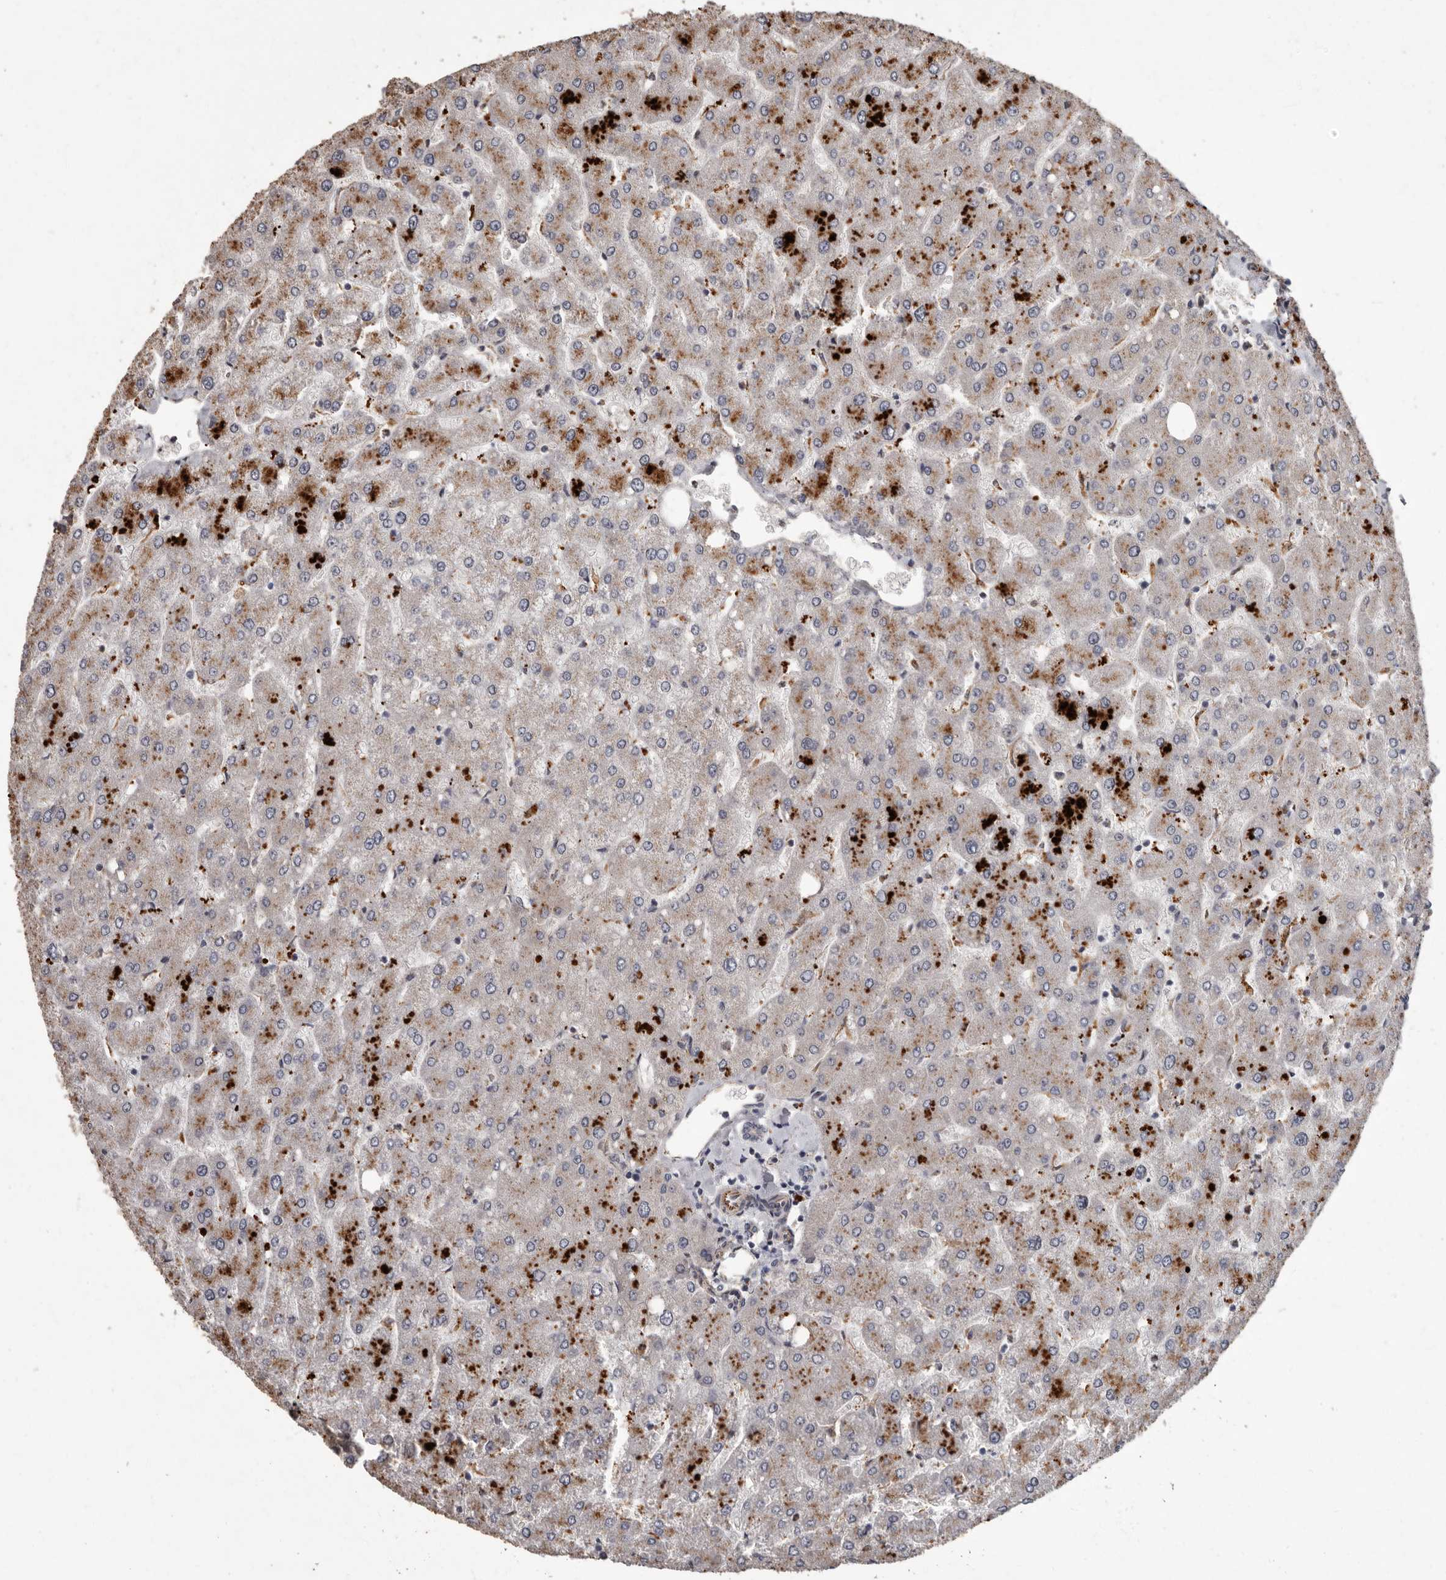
{"staining": {"intensity": "negative", "quantity": "none", "location": "none"}, "tissue": "liver", "cell_type": "Cholangiocytes", "image_type": "normal", "snomed": [{"axis": "morphology", "description": "Normal tissue, NOS"}, {"axis": "topography", "description": "Liver"}], "caption": "This is an IHC histopathology image of benign human liver. There is no positivity in cholangiocytes.", "gene": "BRAT1", "patient": {"sex": "male", "age": 55}}